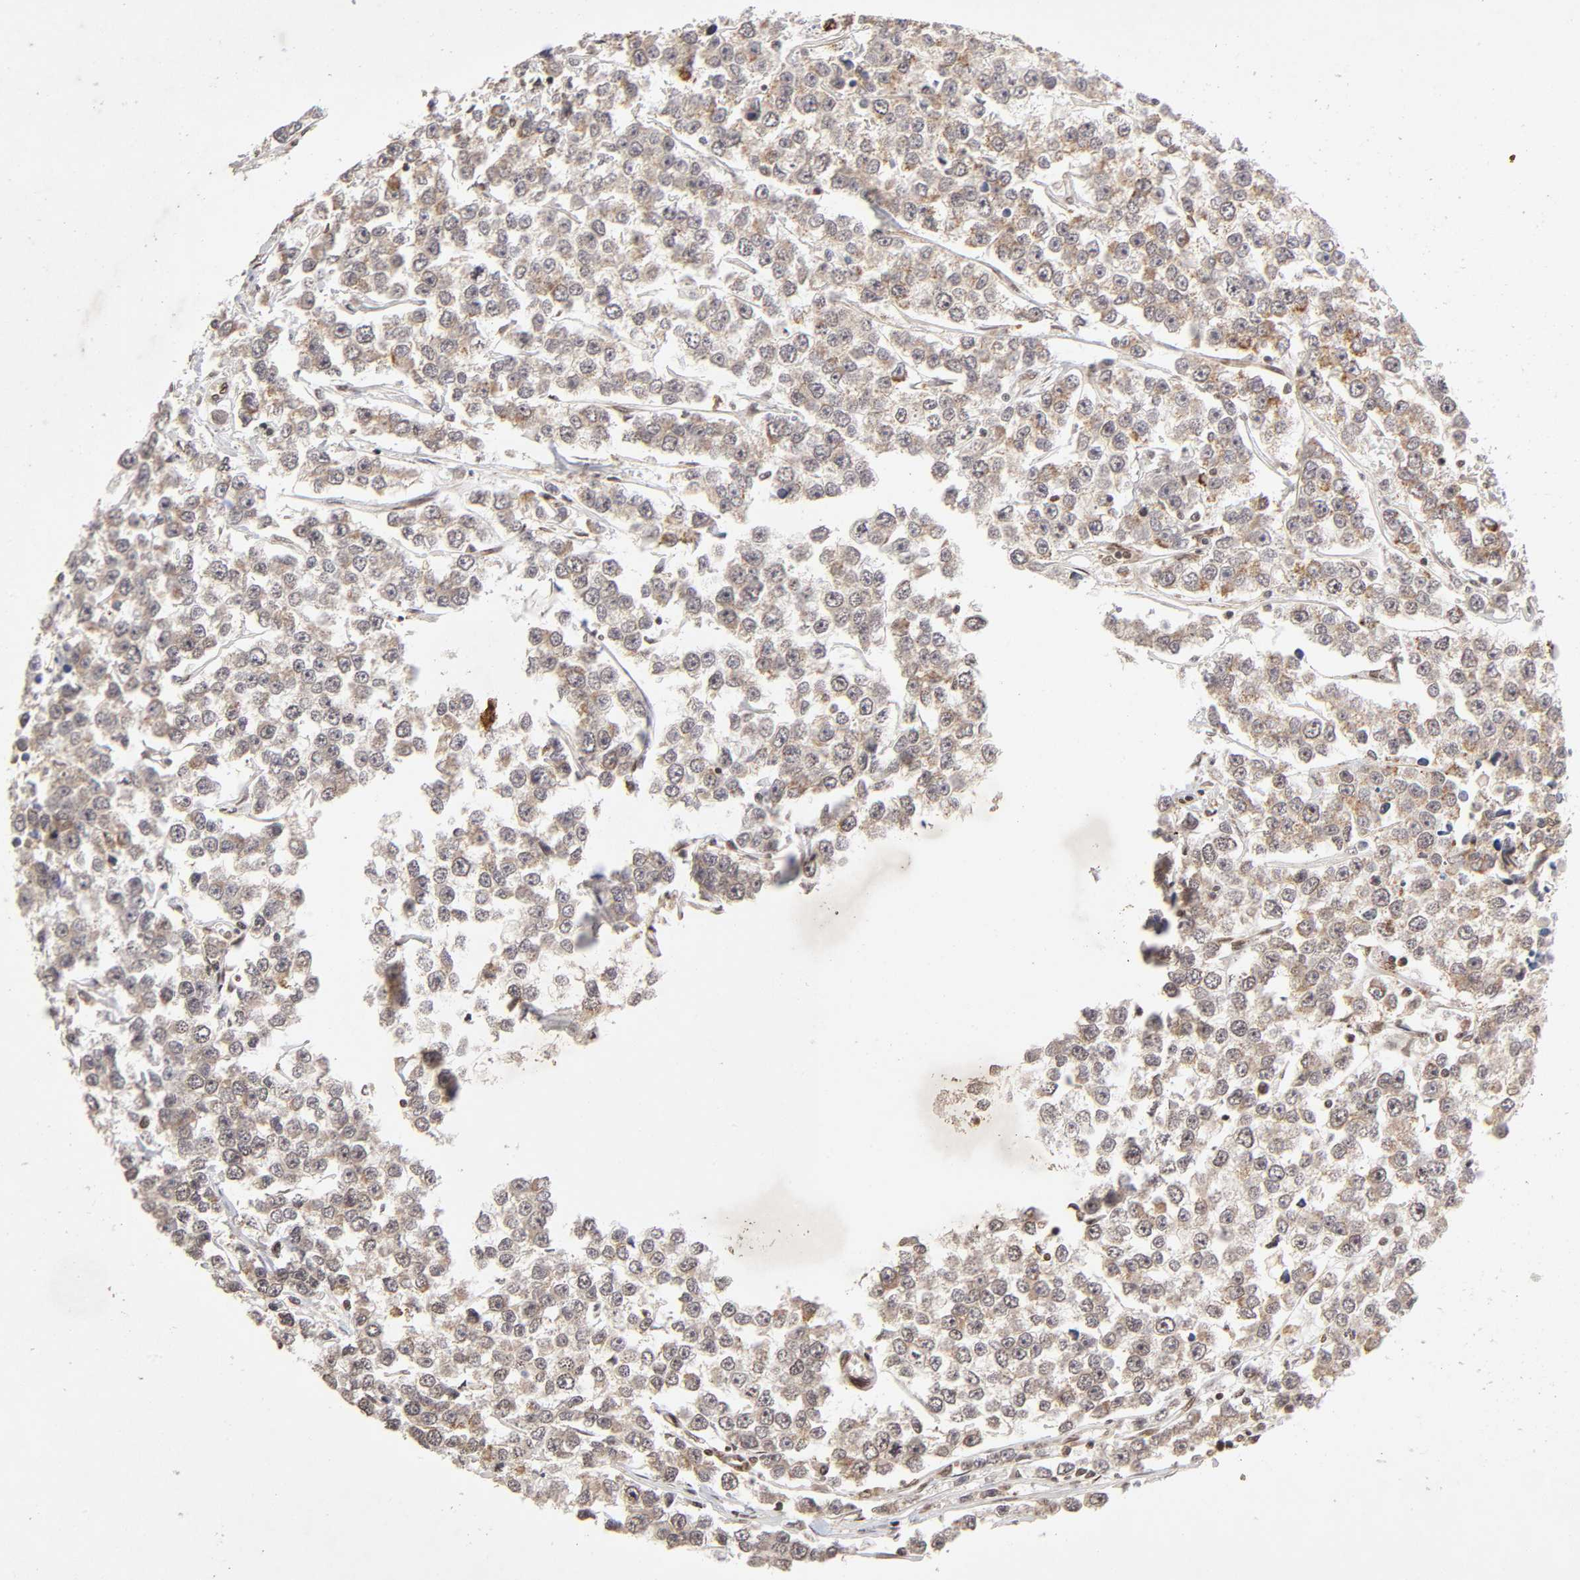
{"staining": {"intensity": "moderate", "quantity": ">75%", "location": "cytoplasmic/membranous"}, "tissue": "testis cancer", "cell_type": "Tumor cells", "image_type": "cancer", "snomed": [{"axis": "morphology", "description": "Seminoma, NOS"}, {"axis": "morphology", "description": "Carcinoma, Embryonal, NOS"}, {"axis": "topography", "description": "Testis"}], "caption": "Human embryonal carcinoma (testis) stained for a protein (brown) shows moderate cytoplasmic/membranous positive staining in approximately >75% of tumor cells.", "gene": "MLLT6", "patient": {"sex": "male", "age": 52}}